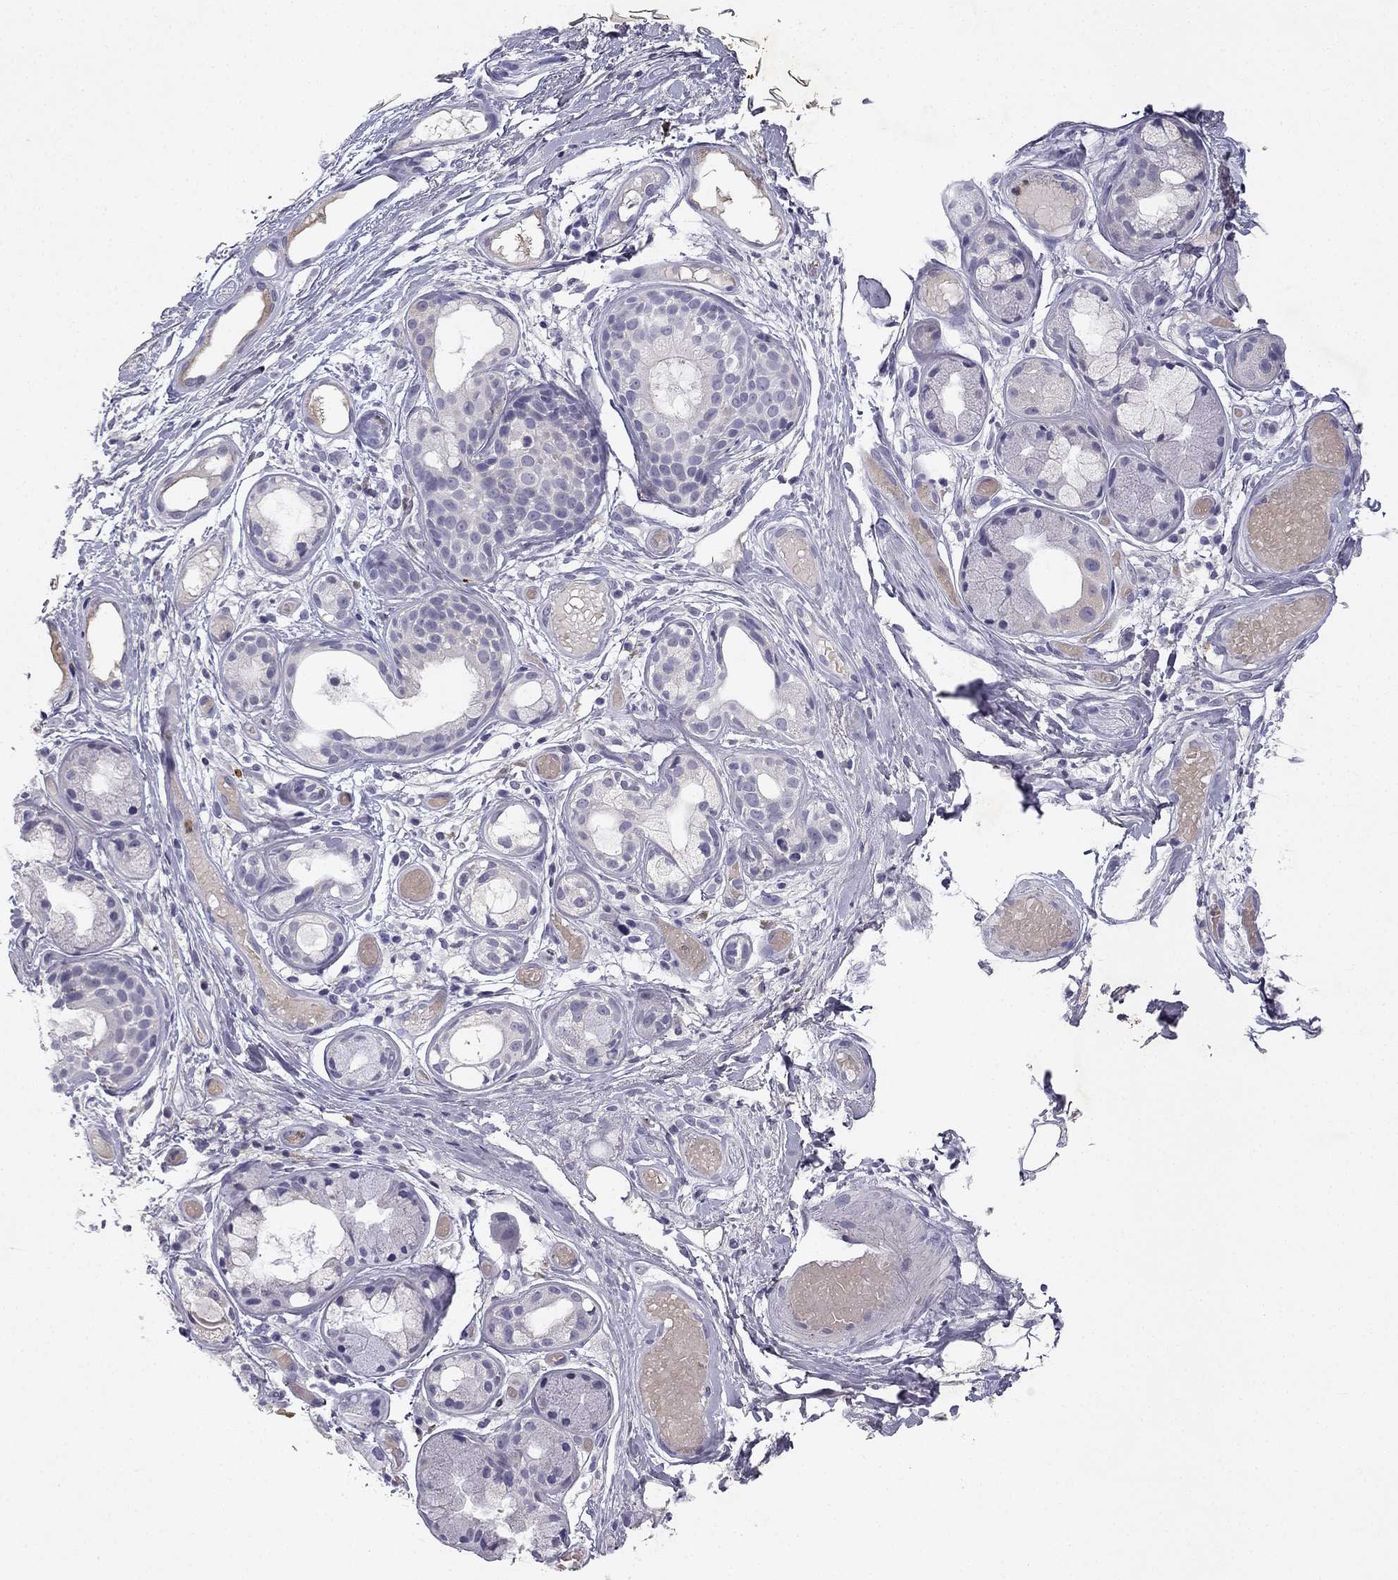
{"staining": {"intensity": "negative", "quantity": "none", "location": "none"}, "tissue": "adipose tissue", "cell_type": "Adipocytes", "image_type": "normal", "snomed": [{"axis": "morphology", "description": "Normal tissue, NOS"}, {"axis": "topography", "description": "Cartilage tissue"}], "caption": "Human adipose tissue stained for a protein using immunohistochemistry displays no expression in adipocytes.", "gene": "SLC6A4", "patient": {"sex": "male", "age": 62}}